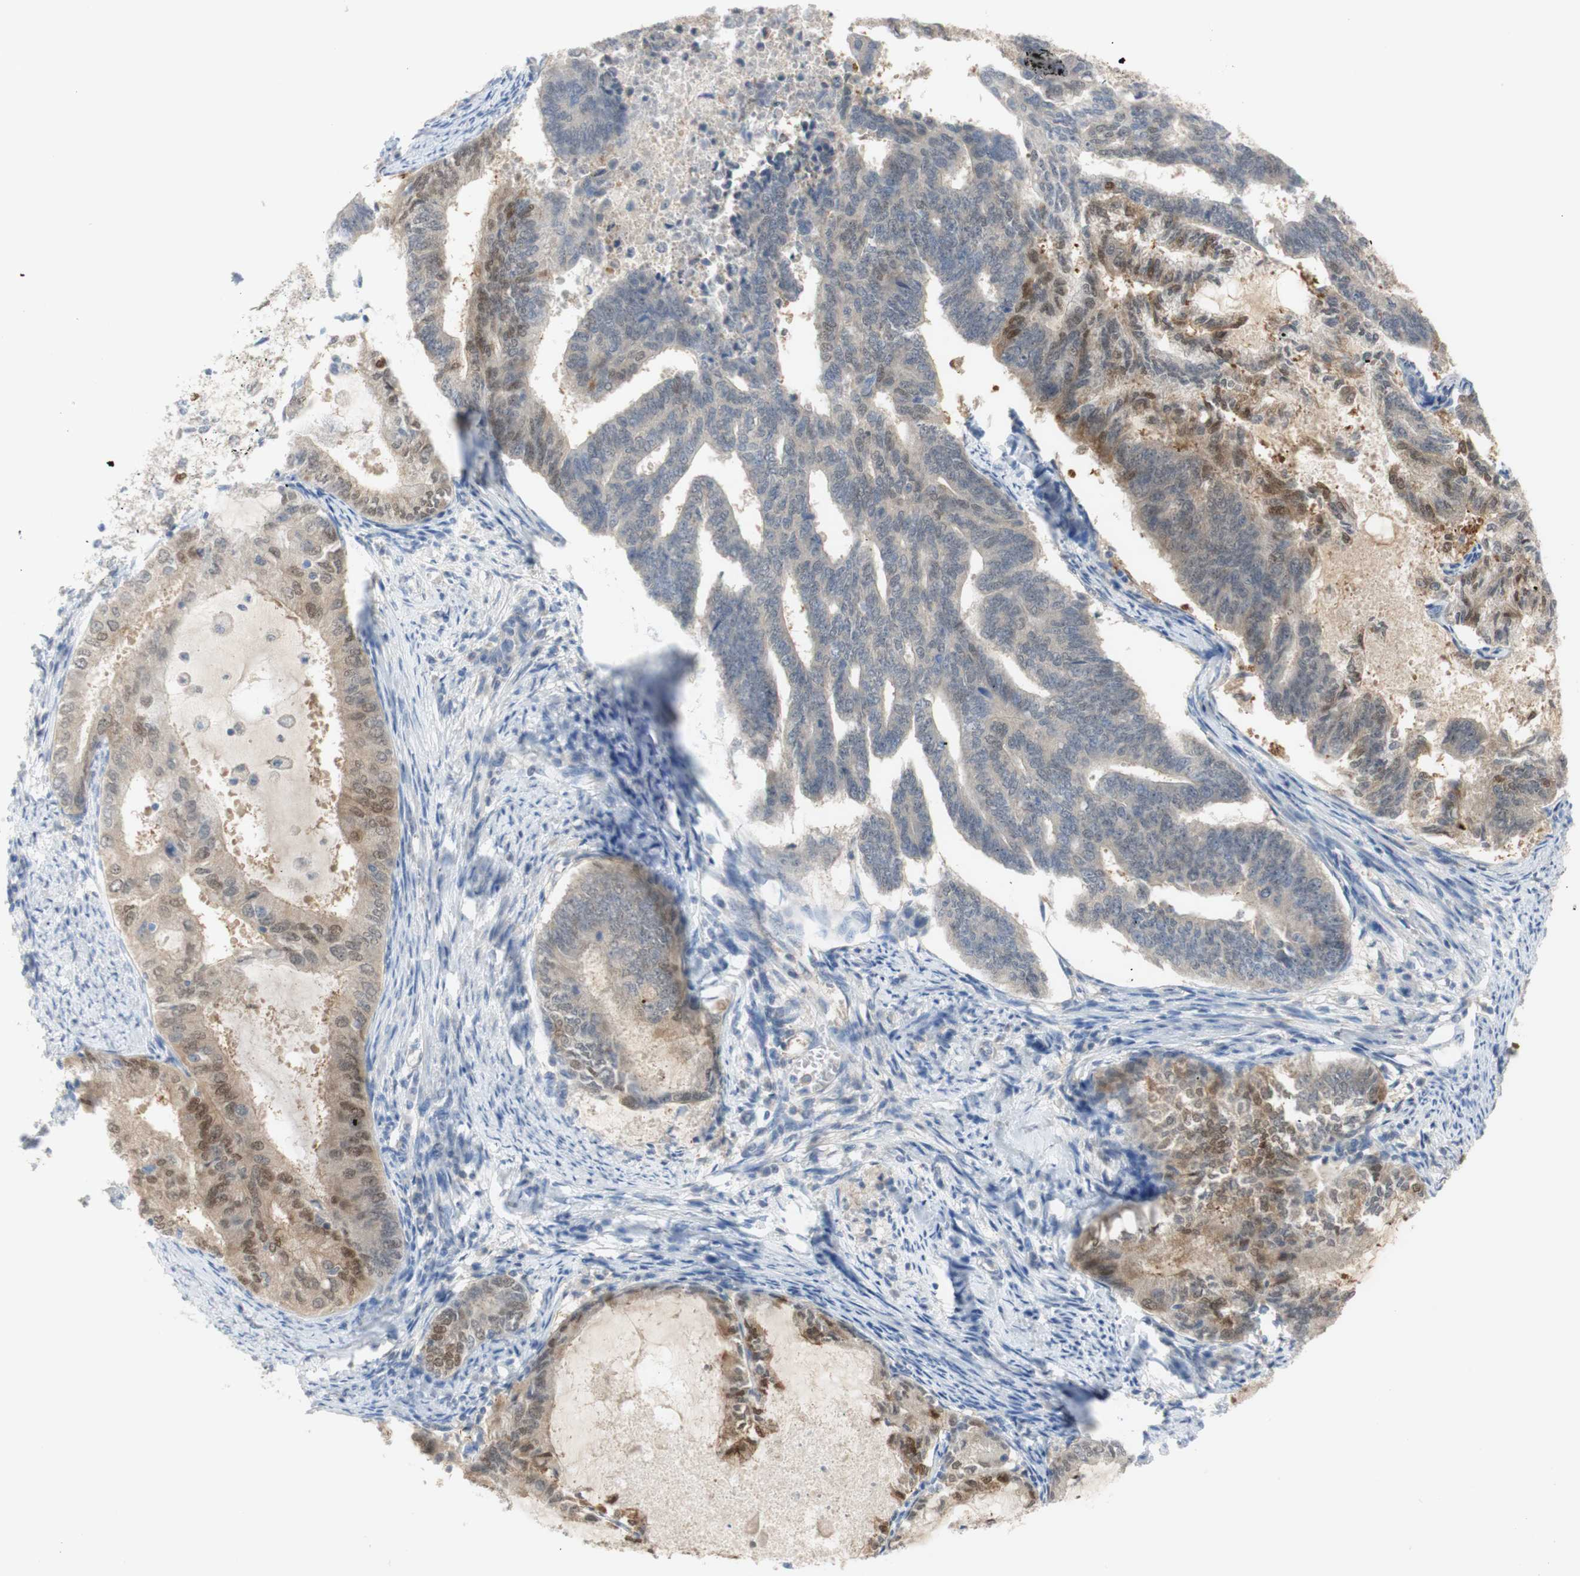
{"staining": {"intensity": "moderate", "quantity": "<25%", "location": "cytoplasmic/membranous,nuclear"}, "tissue": "endometrial cancer", "cell_type": "Tumor cells", "image_type": "cancer", "snomed": [{"axis": "morphology", "description": "Adenocarcinoma, NOS"}, {"axis": "topography", "description": "Endometrium"}], "caption": "The histopathology image reveals a brown stain indicating the presence of a protein in the cytoplasmic/membranous and nuclear of tumor cells in endometrial adenocarcinoma.", "gene": "SELENBP1", "patient": {"sex": "female", "age": 86}}